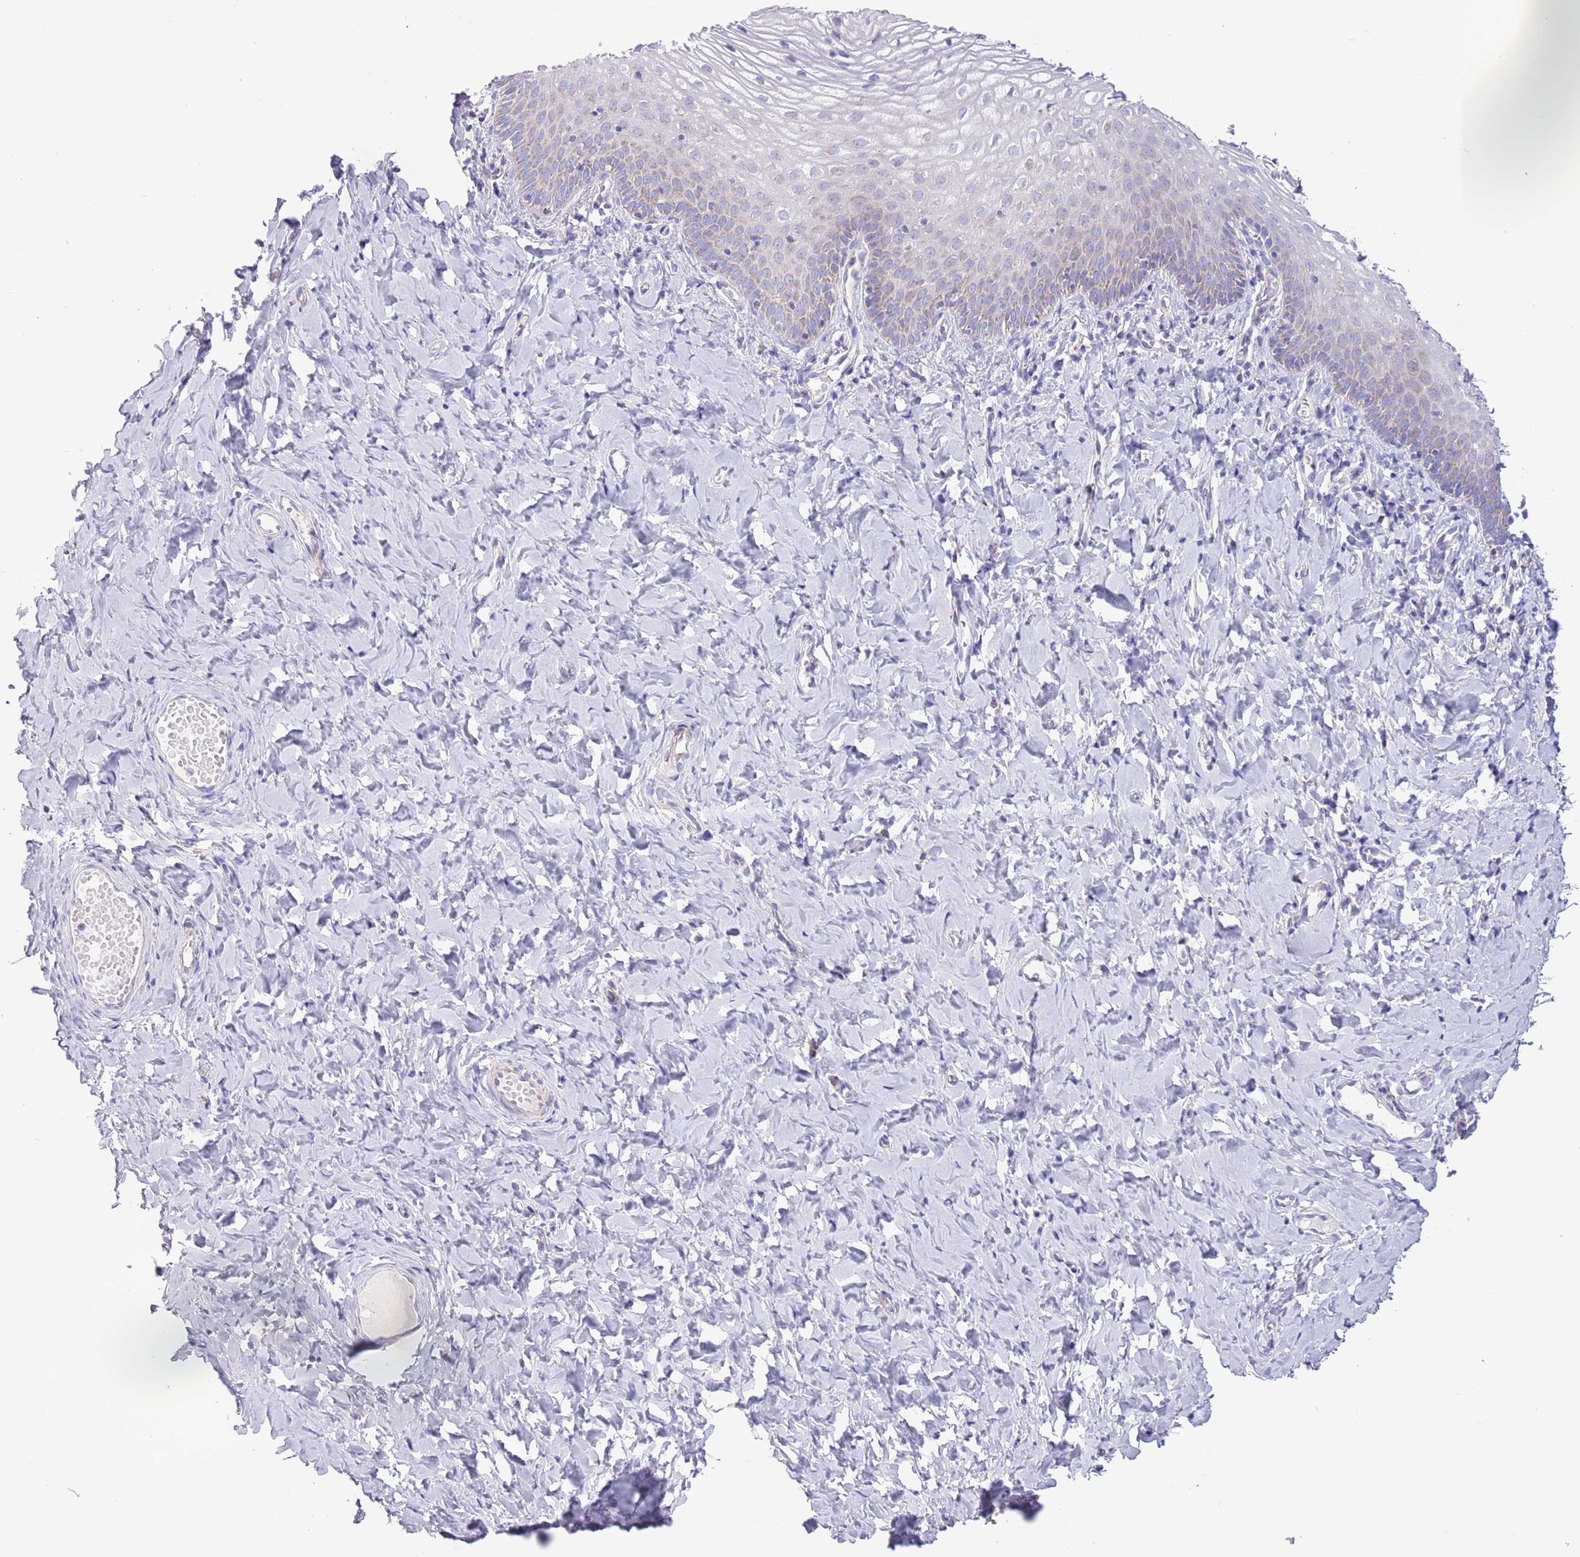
{"staining": {"intensity": "weak", "quantity": "<25%", "location": "cytoplasmic/membranous"}, "tissue": "vagina", "cell_type": "Squamous epithelial cells", "image_type": "normal", "snomed": [{"axis": "morphology", "description": "Normal tissue, NOS"}, {"axis": "topography", "description": "Vagina"}], "caption": "IHC of benign vagina exhibits no staining in squamous epithelial cells. (DAB immunohistochemistry (IHC) with hematoxylin counter stain).", "gene": "ATP6V1B1", "patient": {"sex": "female", "age": 60}}